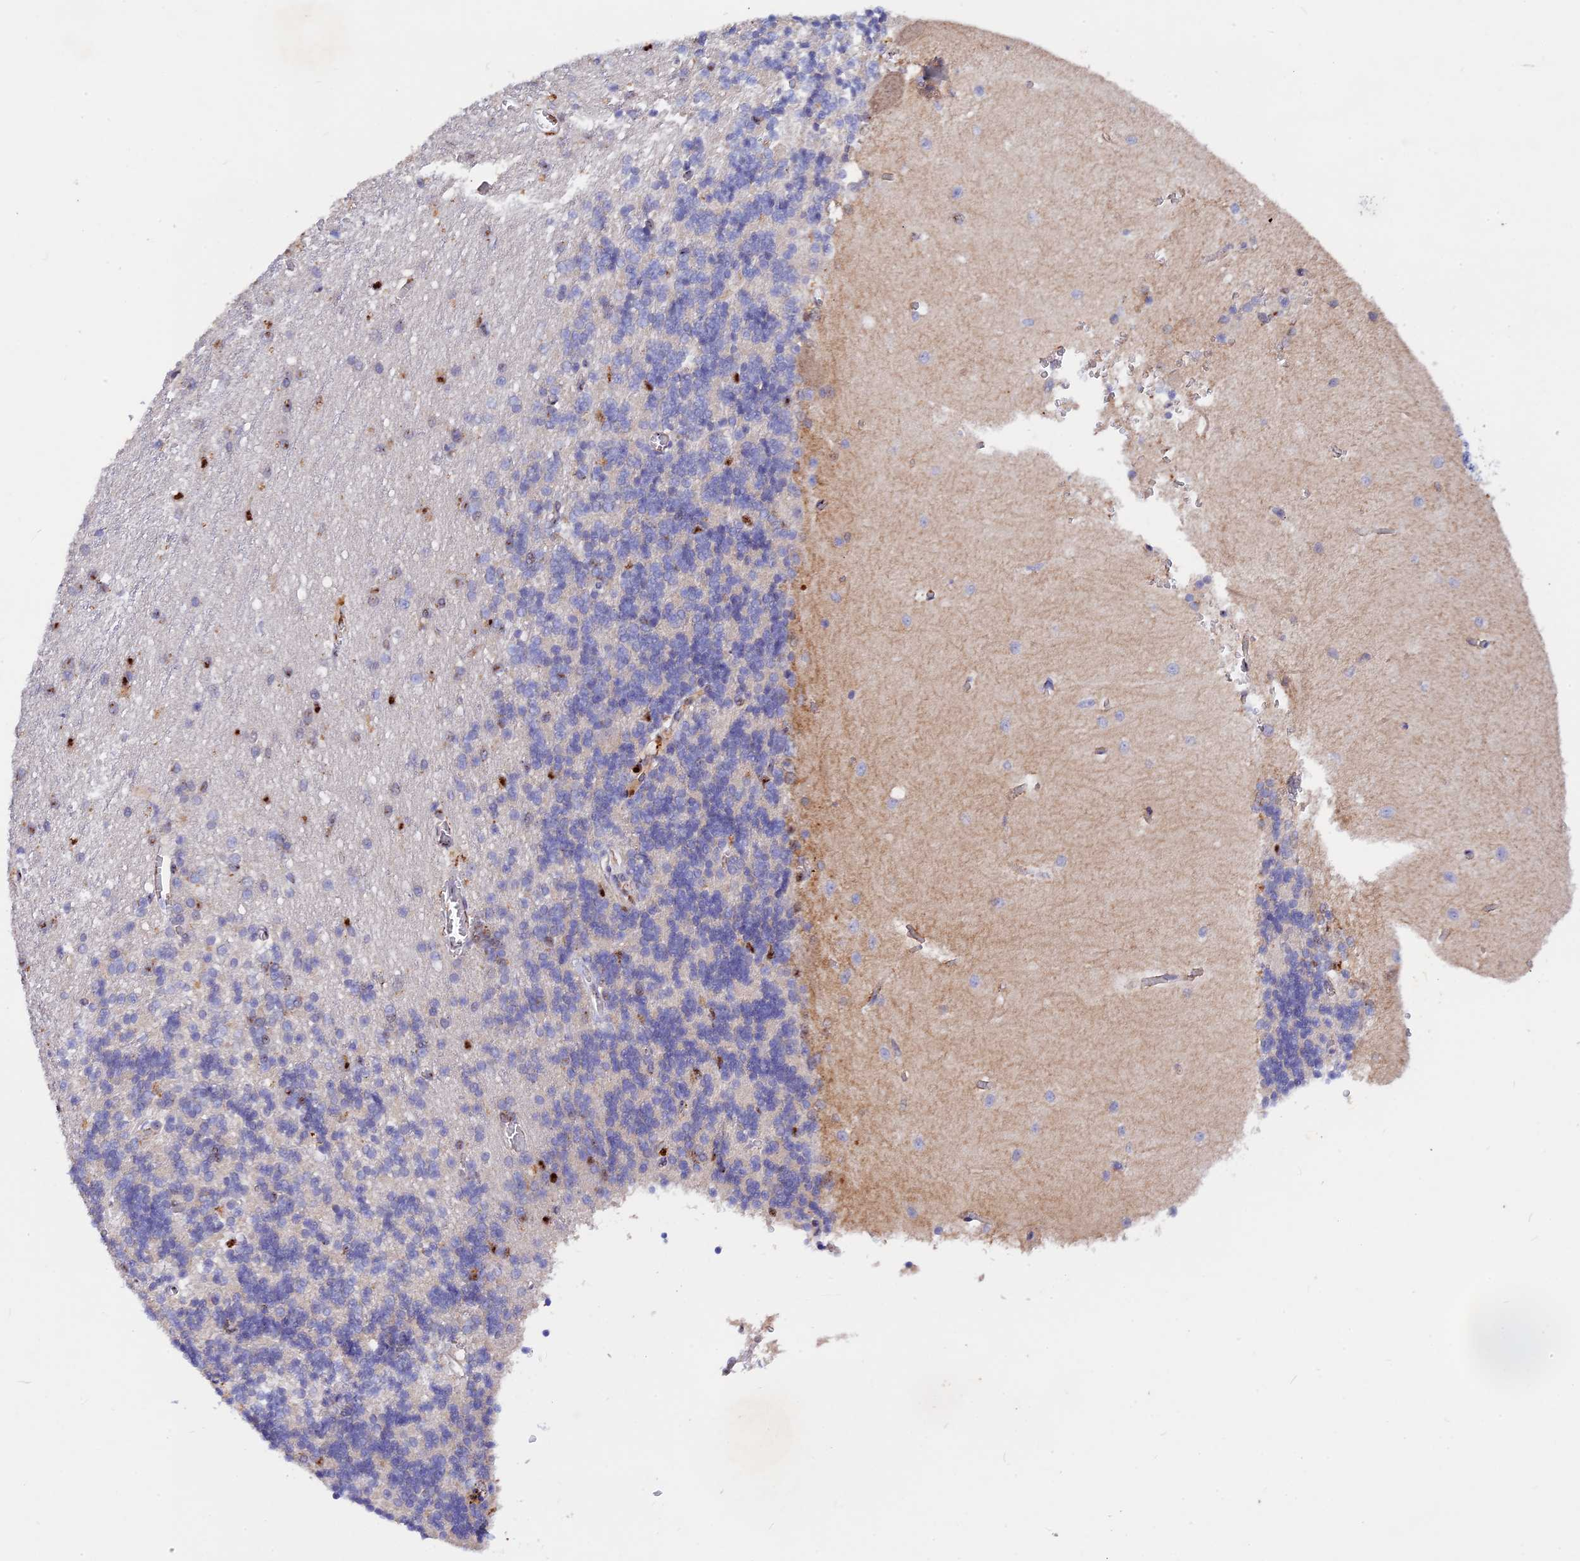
{"staining": {"intensity": "negative", "quantity": "none", "location": "none"}, "tissue": "cerebellum", "cell_type": "Cells in granular layer", "image_type": "normal", "snomed": [{"axis": "morphology", "description": "Normal tissue, NOS"}, {"axis": "topography", "description": "Cerebellum"}], "caption": "Human cerebellum stained for a protein using IHC exhibits no staining in cells in granular layer.", "gene": "GK5", "patient": {"sex": "male", "age": 37}}